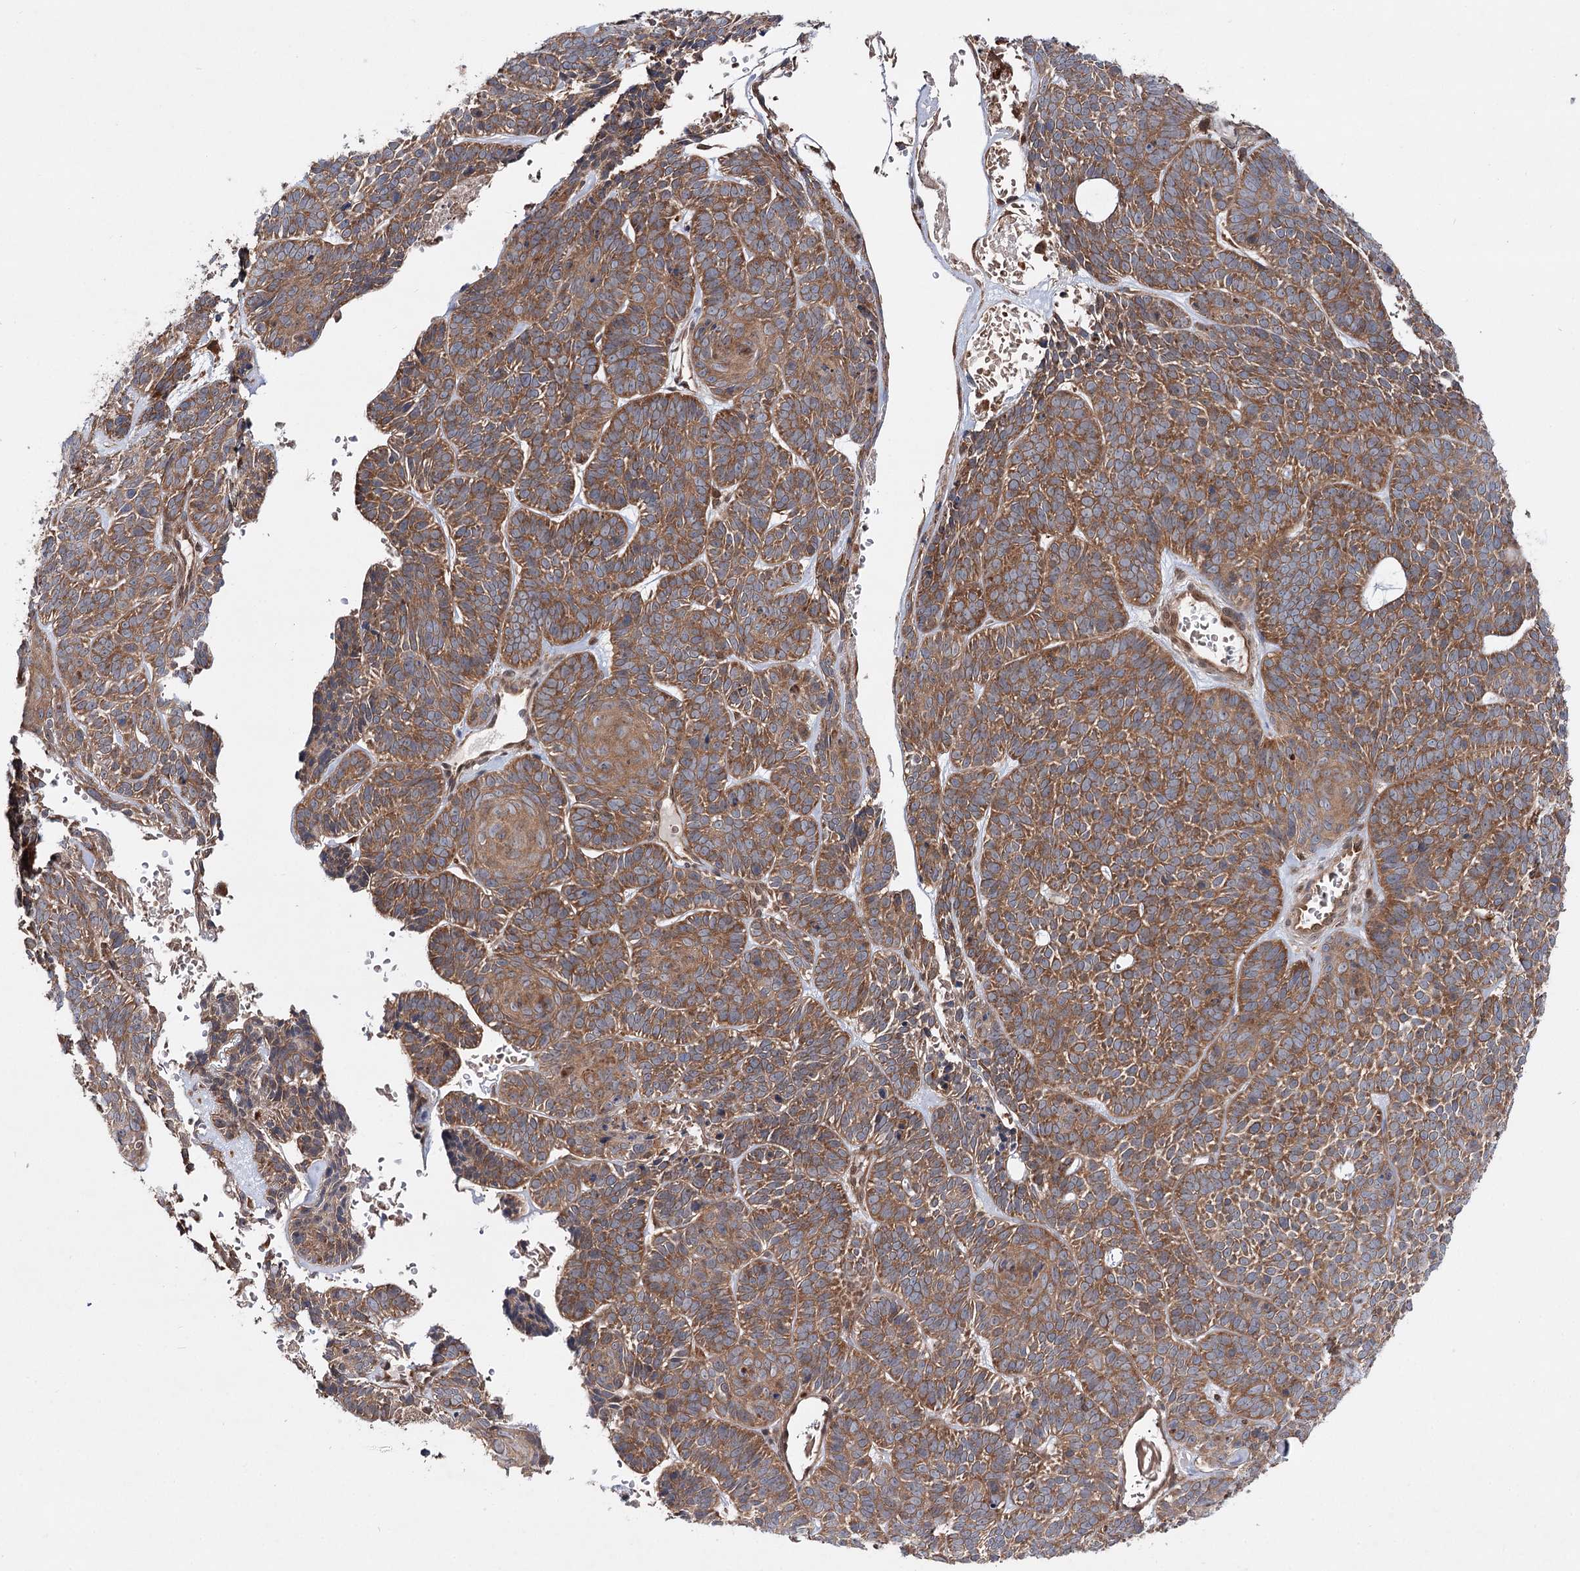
{"staining": {"intensity": "moderate", "quantity": ">75%", "location": "cytoplasmic/membranous"}, "tissue": "skin cancer", "cell_type": "Tumor cells", "image_type": "cancer", "snomed": [{"axis": "morphology", "description": "Basal cell carcinoma"}, {"axis": "topography", "description": "Skin"}], "caption": "Human basal cell carcinoma (skin) stained with a brown dye shows moderate cytoplasmic/membranous positive expression in about >75% of tumor cells.", "gene": "C12orf4", "patient": {"sex": "male", "age": 85}}